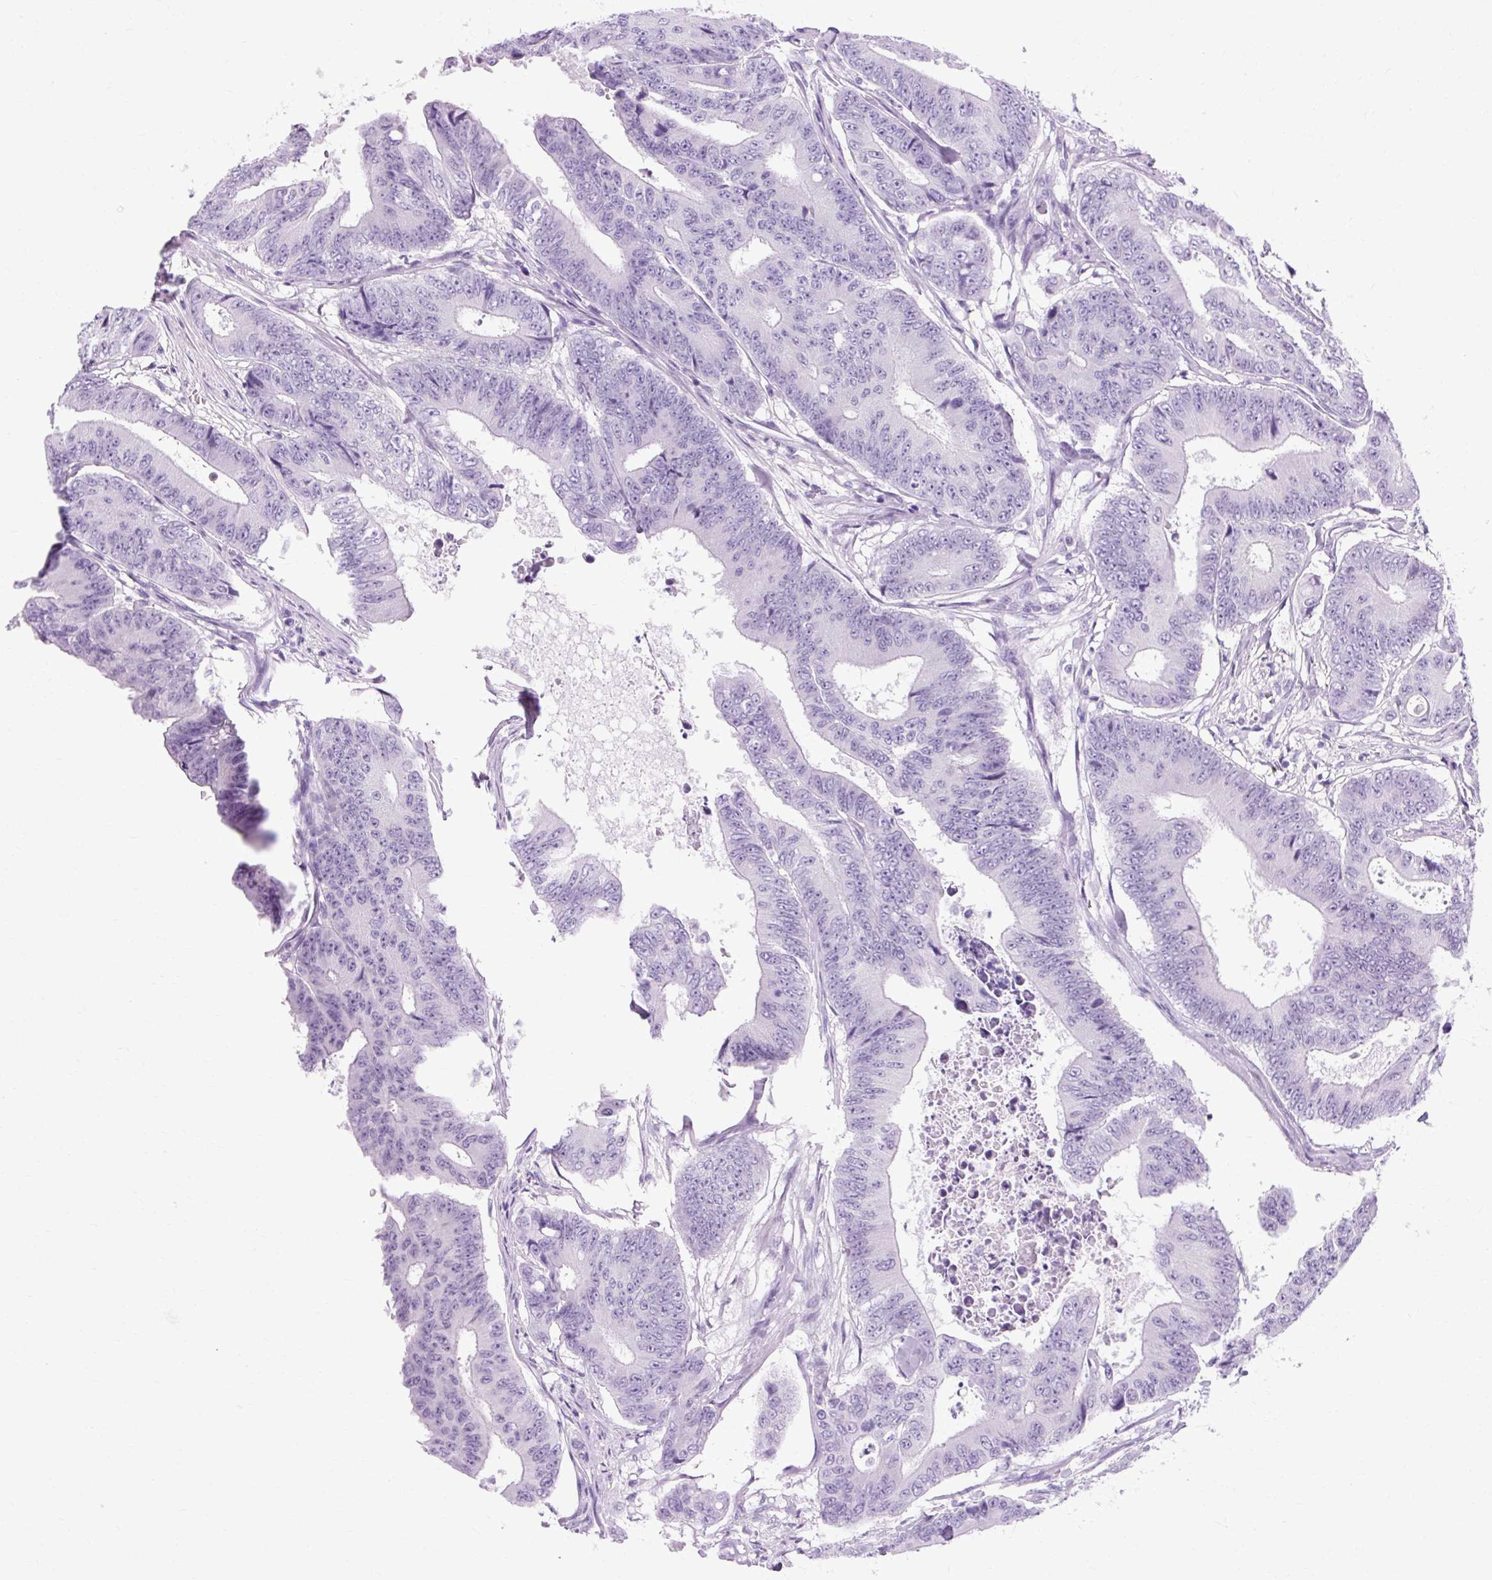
{"staining": {"intensity": "negative", "quantity": "none", "location": "none"}, "tissue": "colorectal cancer", "cell_type": "Tumor cells", "image_type": "cancer", "snomed": [{"axis": "morphology", "description": "Adenocarcinoma, NOS"}, {"axis": "topography", "description": "Colon"}], "caption": "Immunohistochemistry of colorectal adenocarcinoma demonstrates no expression in tumor cells. Brightfield microscopy of immunohistochemistry stained with DAB (3,3'-diaminobenzidine) (brown) and hematoxylin (blue), captured at high magnification.", "gene": "B3GNT4", "patient": {"sex": "female", "age": 48}}